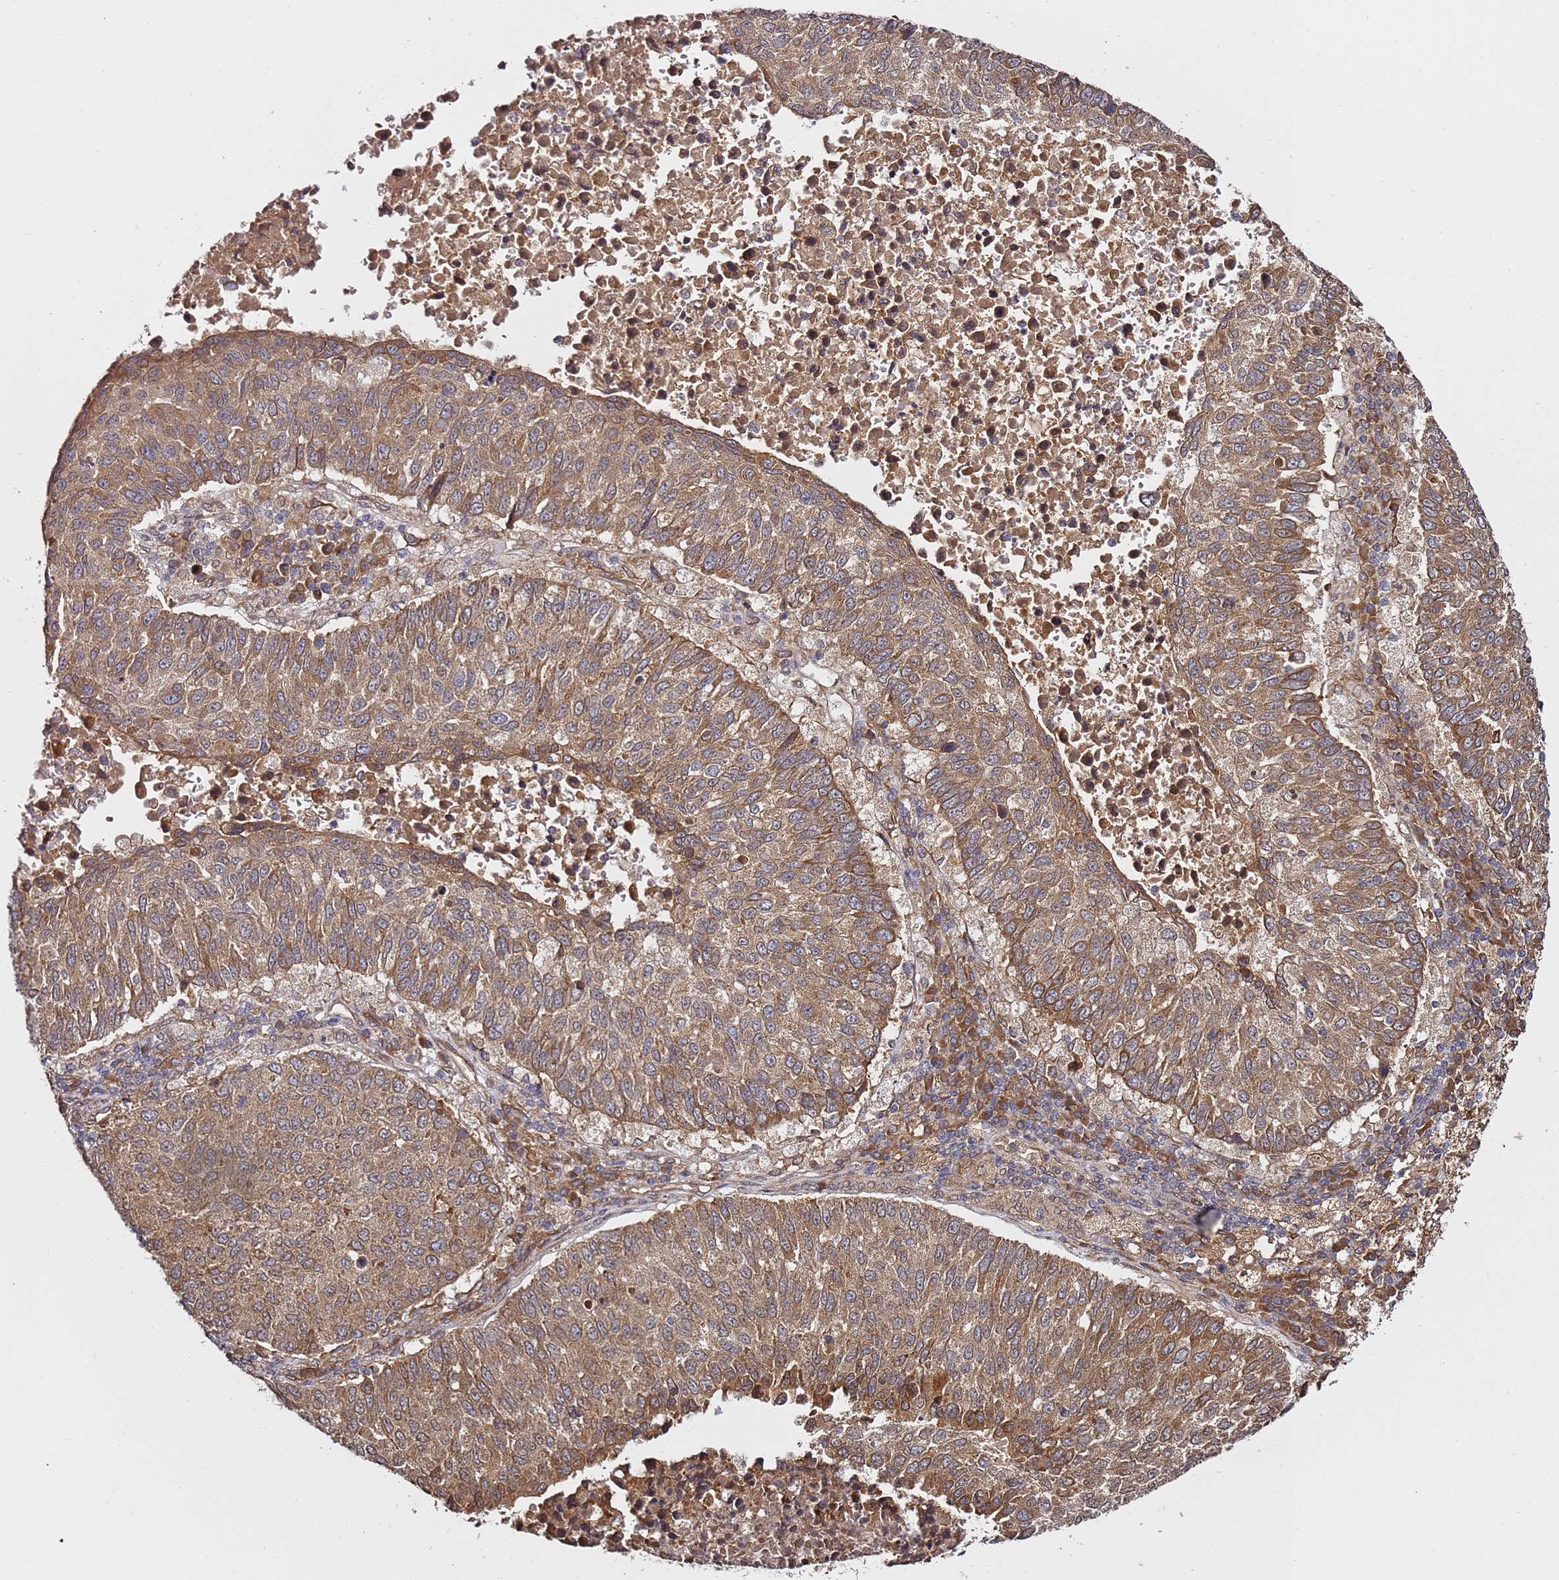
{"staining": {"intensity": "moderate", "quantity": ">75%", "location": "cytoplasmic/membranous"}, "tissue": "lung cancer", "cell_type": "Tumor cells", "image_type": "cancer", "snomed": [{"axis": "morphology", "description": "Squamous cell carcinoma, NOS"}, {"axis": "topography", "description": "Lung"}], "caption": "Immunohistochemical staining of human lung squamous cell carcinoma reveals medium levels of moderate cytoplasmic/membranous protein positivity in about >75% of tumor cells.", "gene": "PRKAB2", "patient": {"sex": "male", "age": 73}}